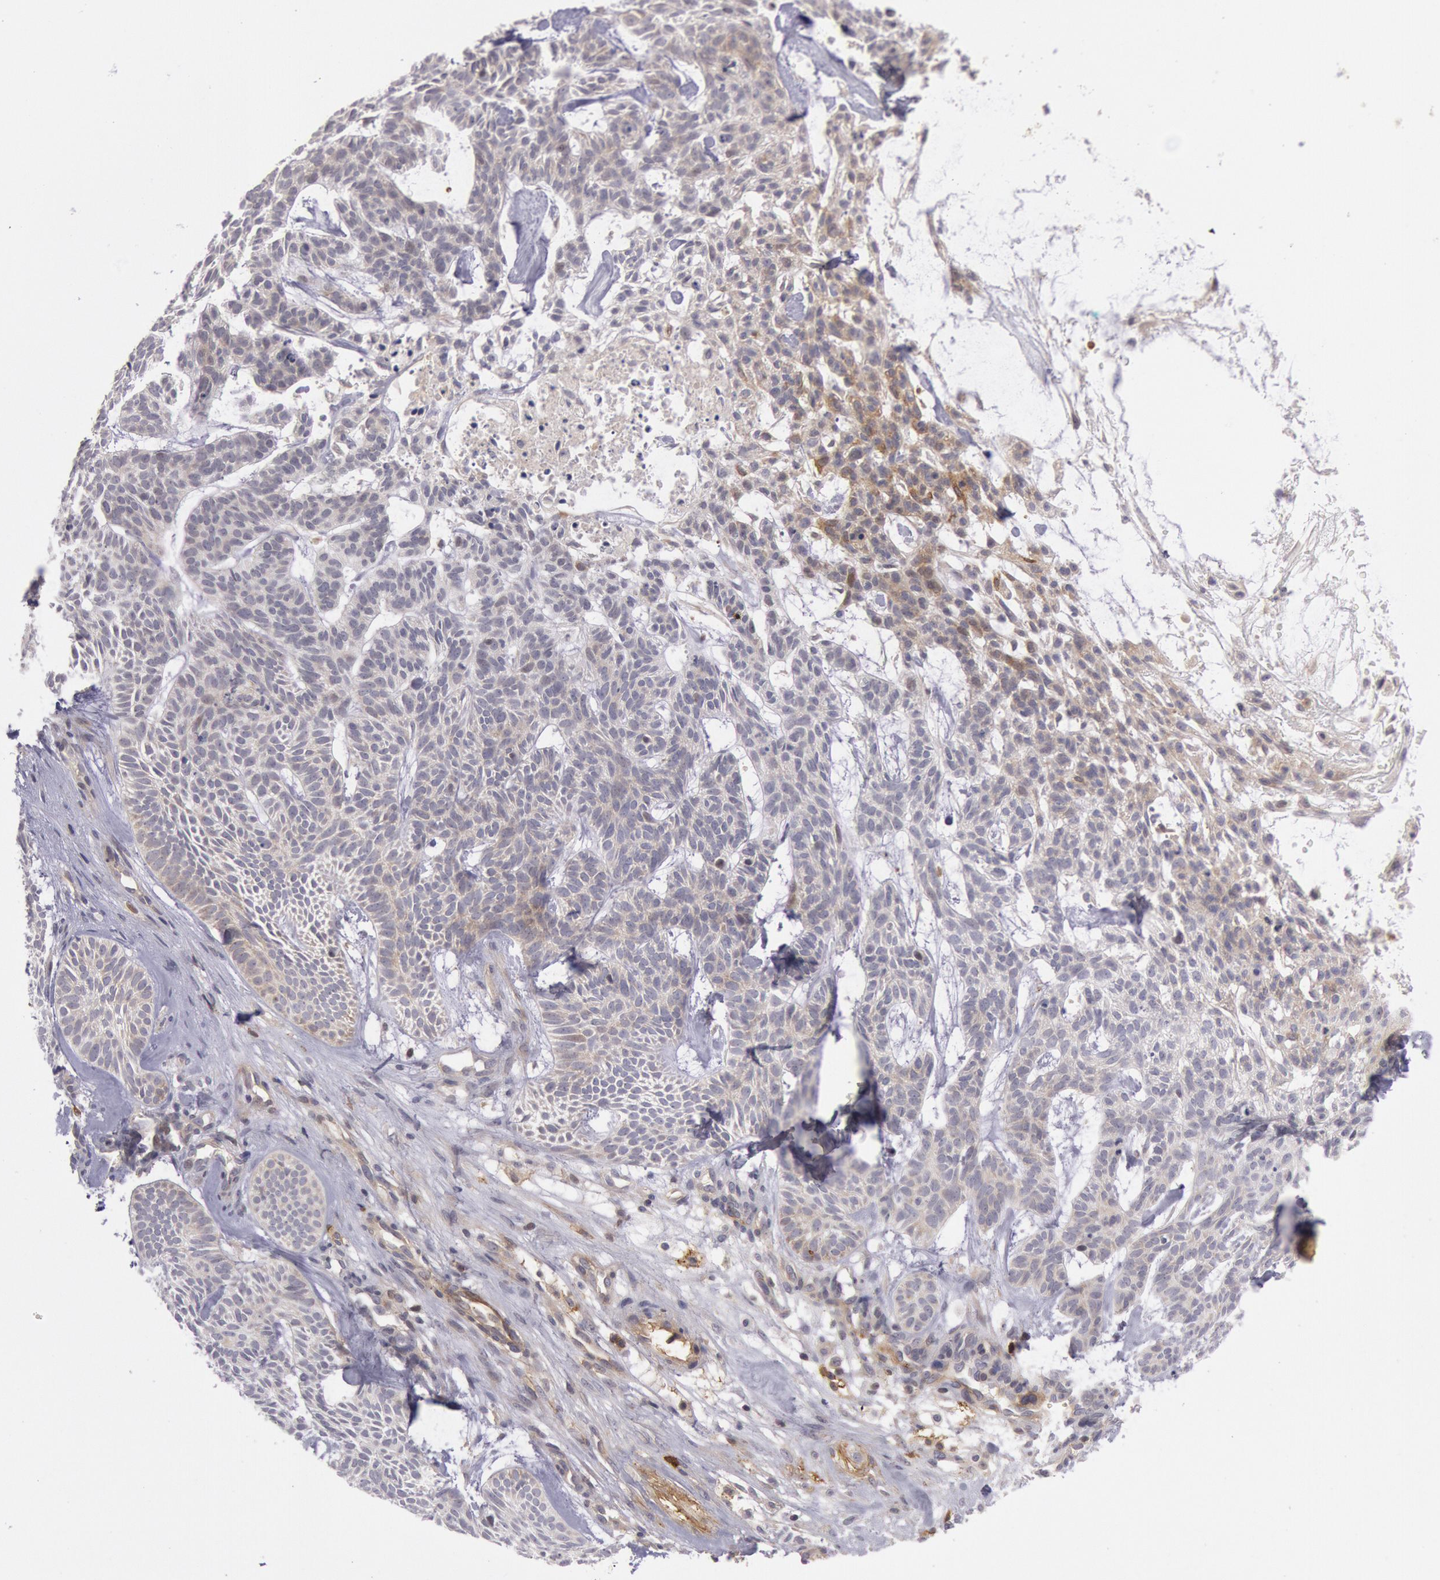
{"staining": {"intensity": "weak", "quantity": "25%-75%", "location": "cytoplasmic/membranous"}, "tissue": "skin cancer", "cell_type": "Tumor cells", "image_type": "cancer", "snomed": [{"axis": "morphology", "description": "Basal cell carcinoma"}, {"axis": "topography", "description": "Skin"}], "caption": "Human skin cancer (basal cell carcinoma) stained with a protein marker reveals weak staining in tumor cells.", "gene": "TRIB2", "patient": {"sex": "male", "age": 75}}